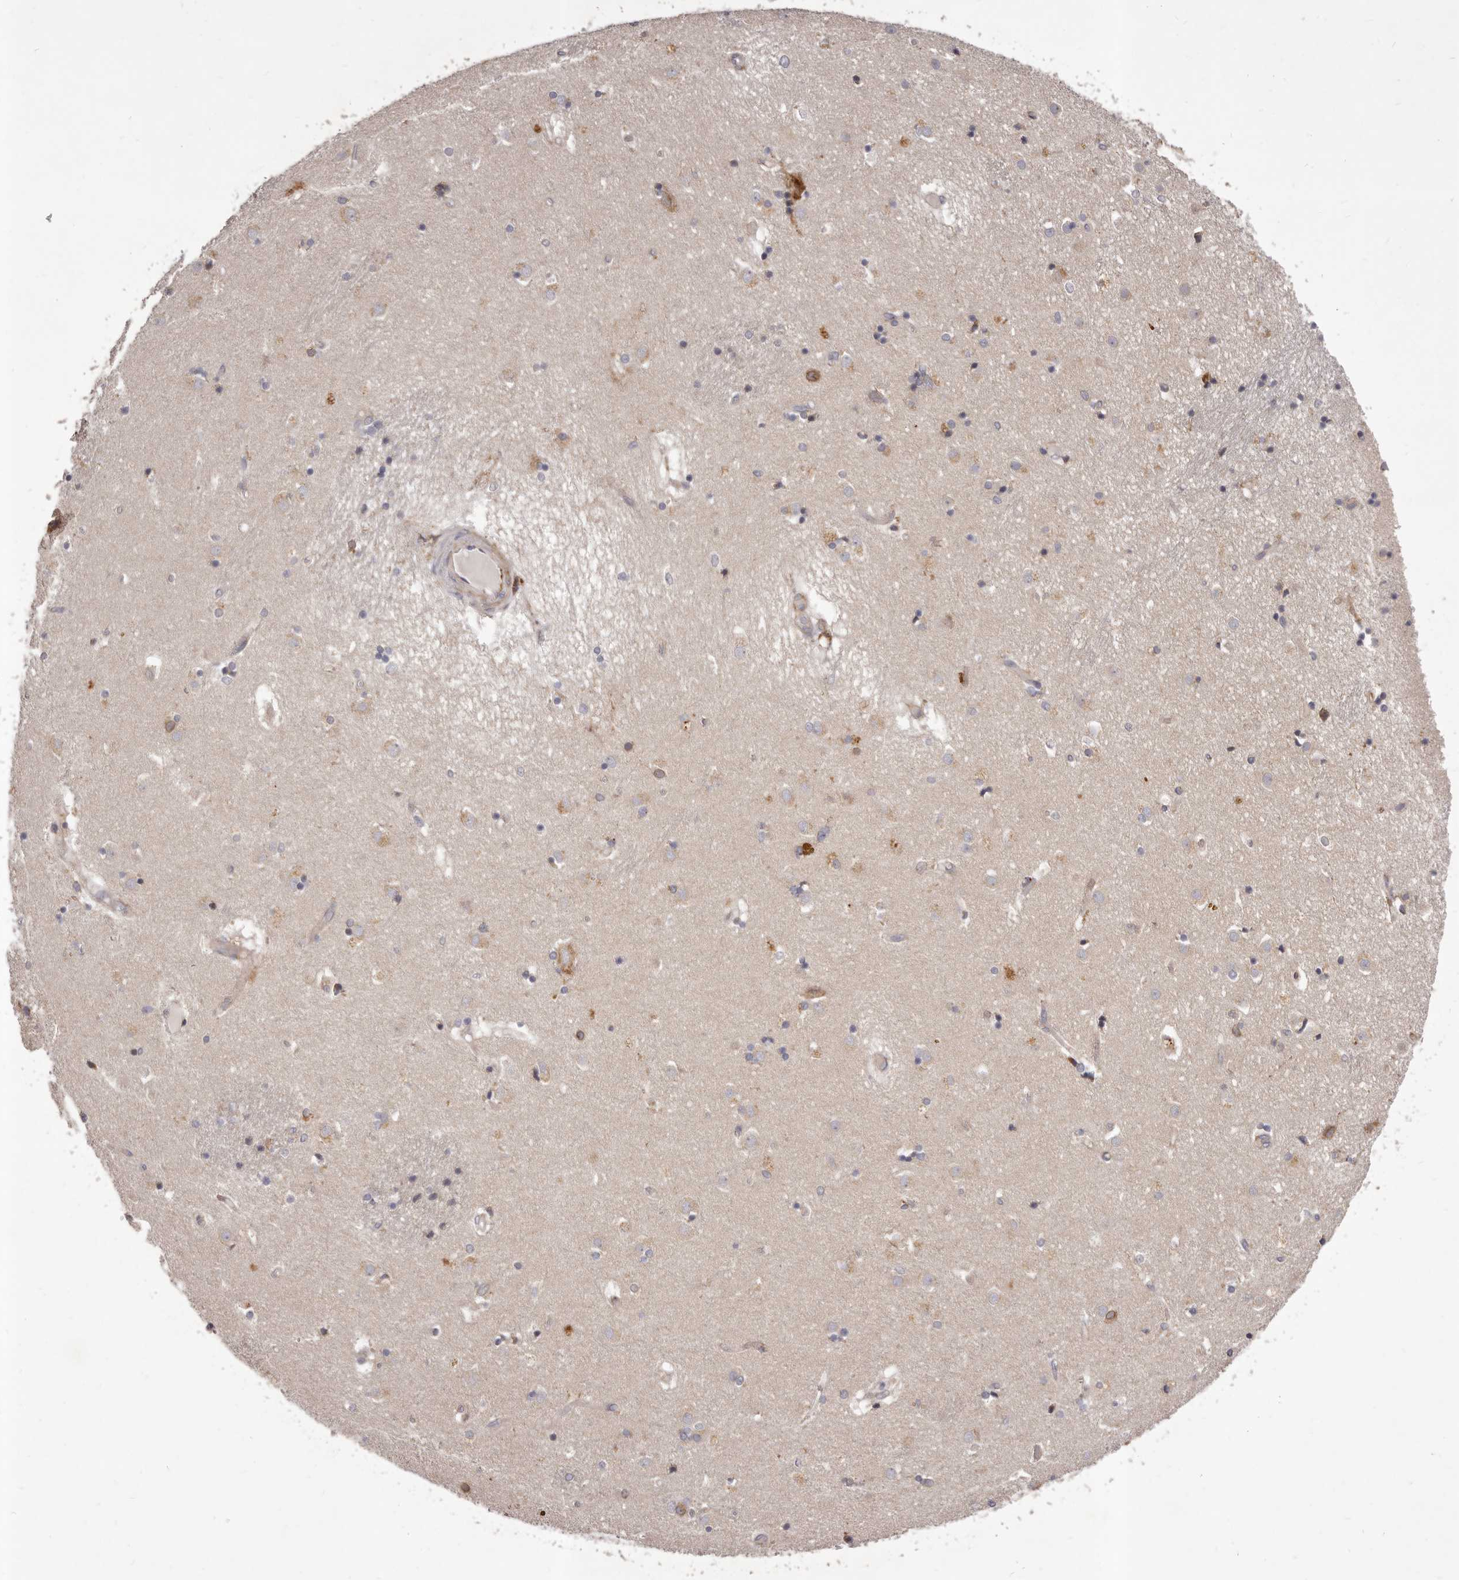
{"staining": {"intensity": "weak", "quantity": "<25%", "location": "cytoplasmic/membranous"}, "tissue": "caudate", "cell_type": "Glial cells", "image_type": "normal", "snomed": [{"axis": "morphology", "description": "Normal tissue, NOS"}, {"axis": "topography", "description": "Lateral ventricle wall"}], "caption": "Glial cells show no significant protein expression in normal caudate.", "gene": "ALPK1", "patient": {"sex": "male", "age": 70}}